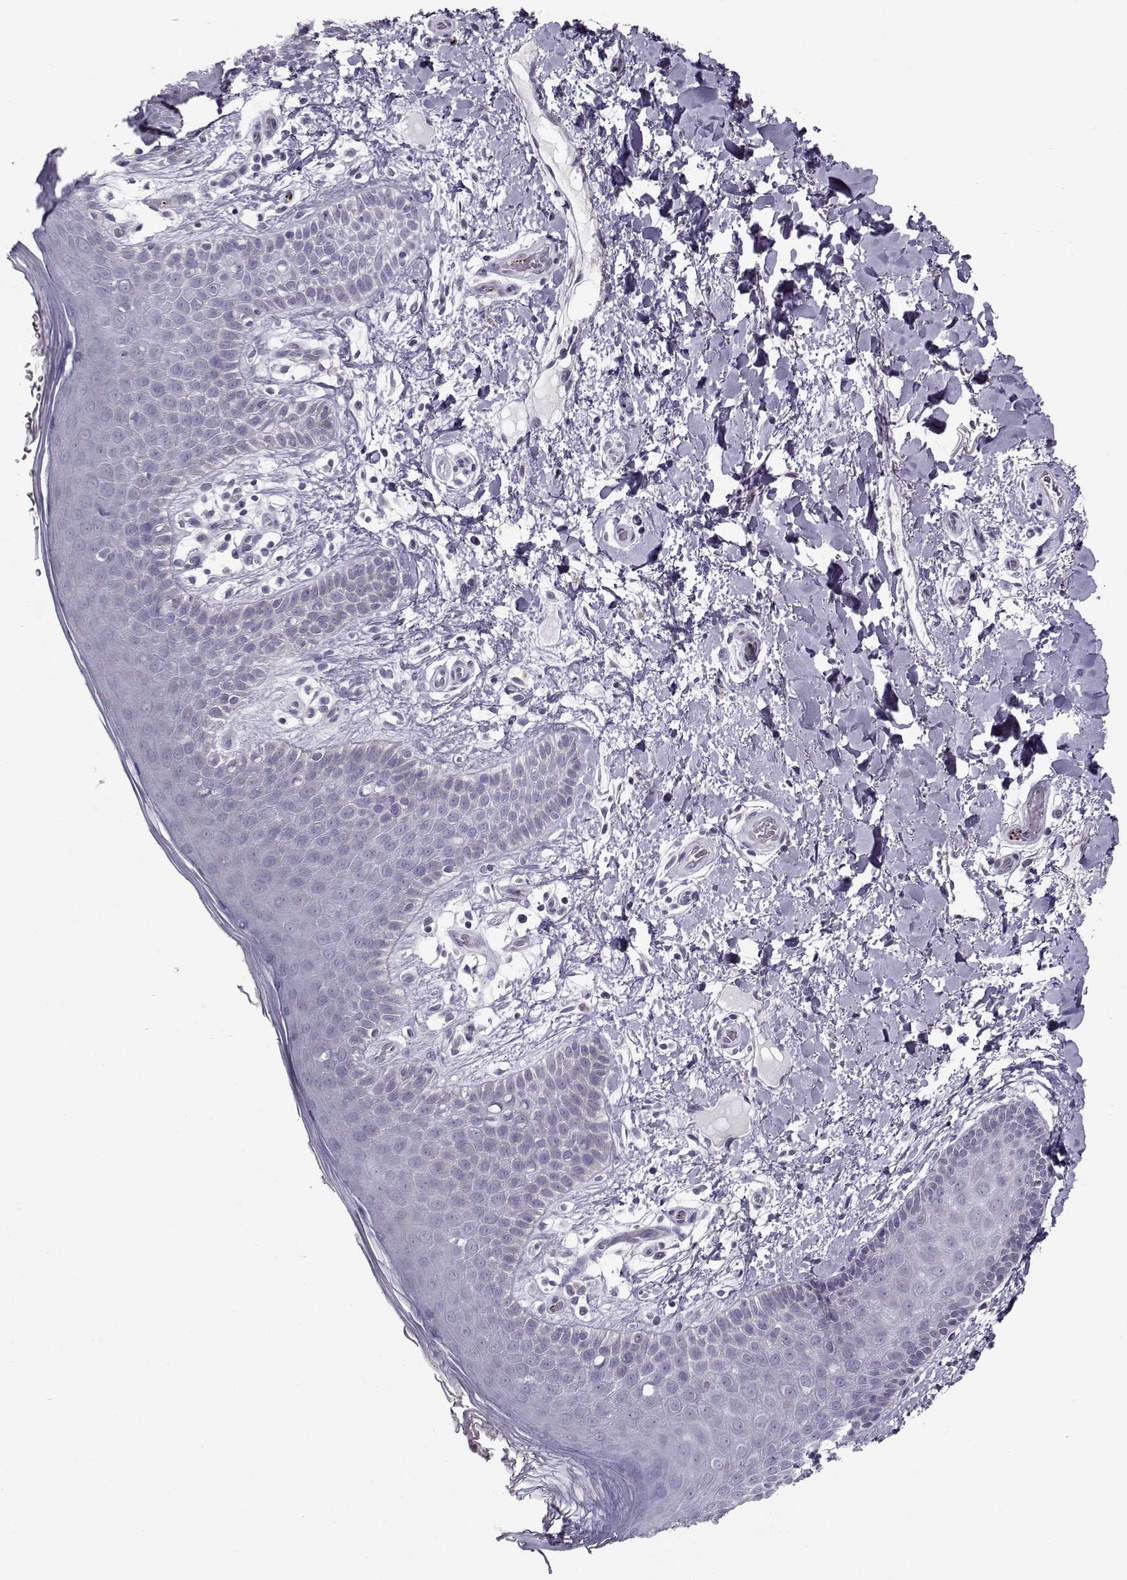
{"staining": {"intensity": "negative", "quantity": "none", "location": "none"}, "tissue": "skin", "cell_type": "Epidermal cells", "image_type": "normal", "snomed": [{"axis": "morphology", "description": "Normal tissue, NOS"}, {"axis": "topography", "description": "Anal"}], "caption": "DAB immunohistochemical staining of normal human skin displays no significant staining in epidermal cells. The staining was performed using DAB to visualize the protein expression in brown, while the nuclei were stained in blue with hematoxylin (Magnification: 20x).", "gene": "KLF17", "patient": {"sex": "male", "age": 36}}